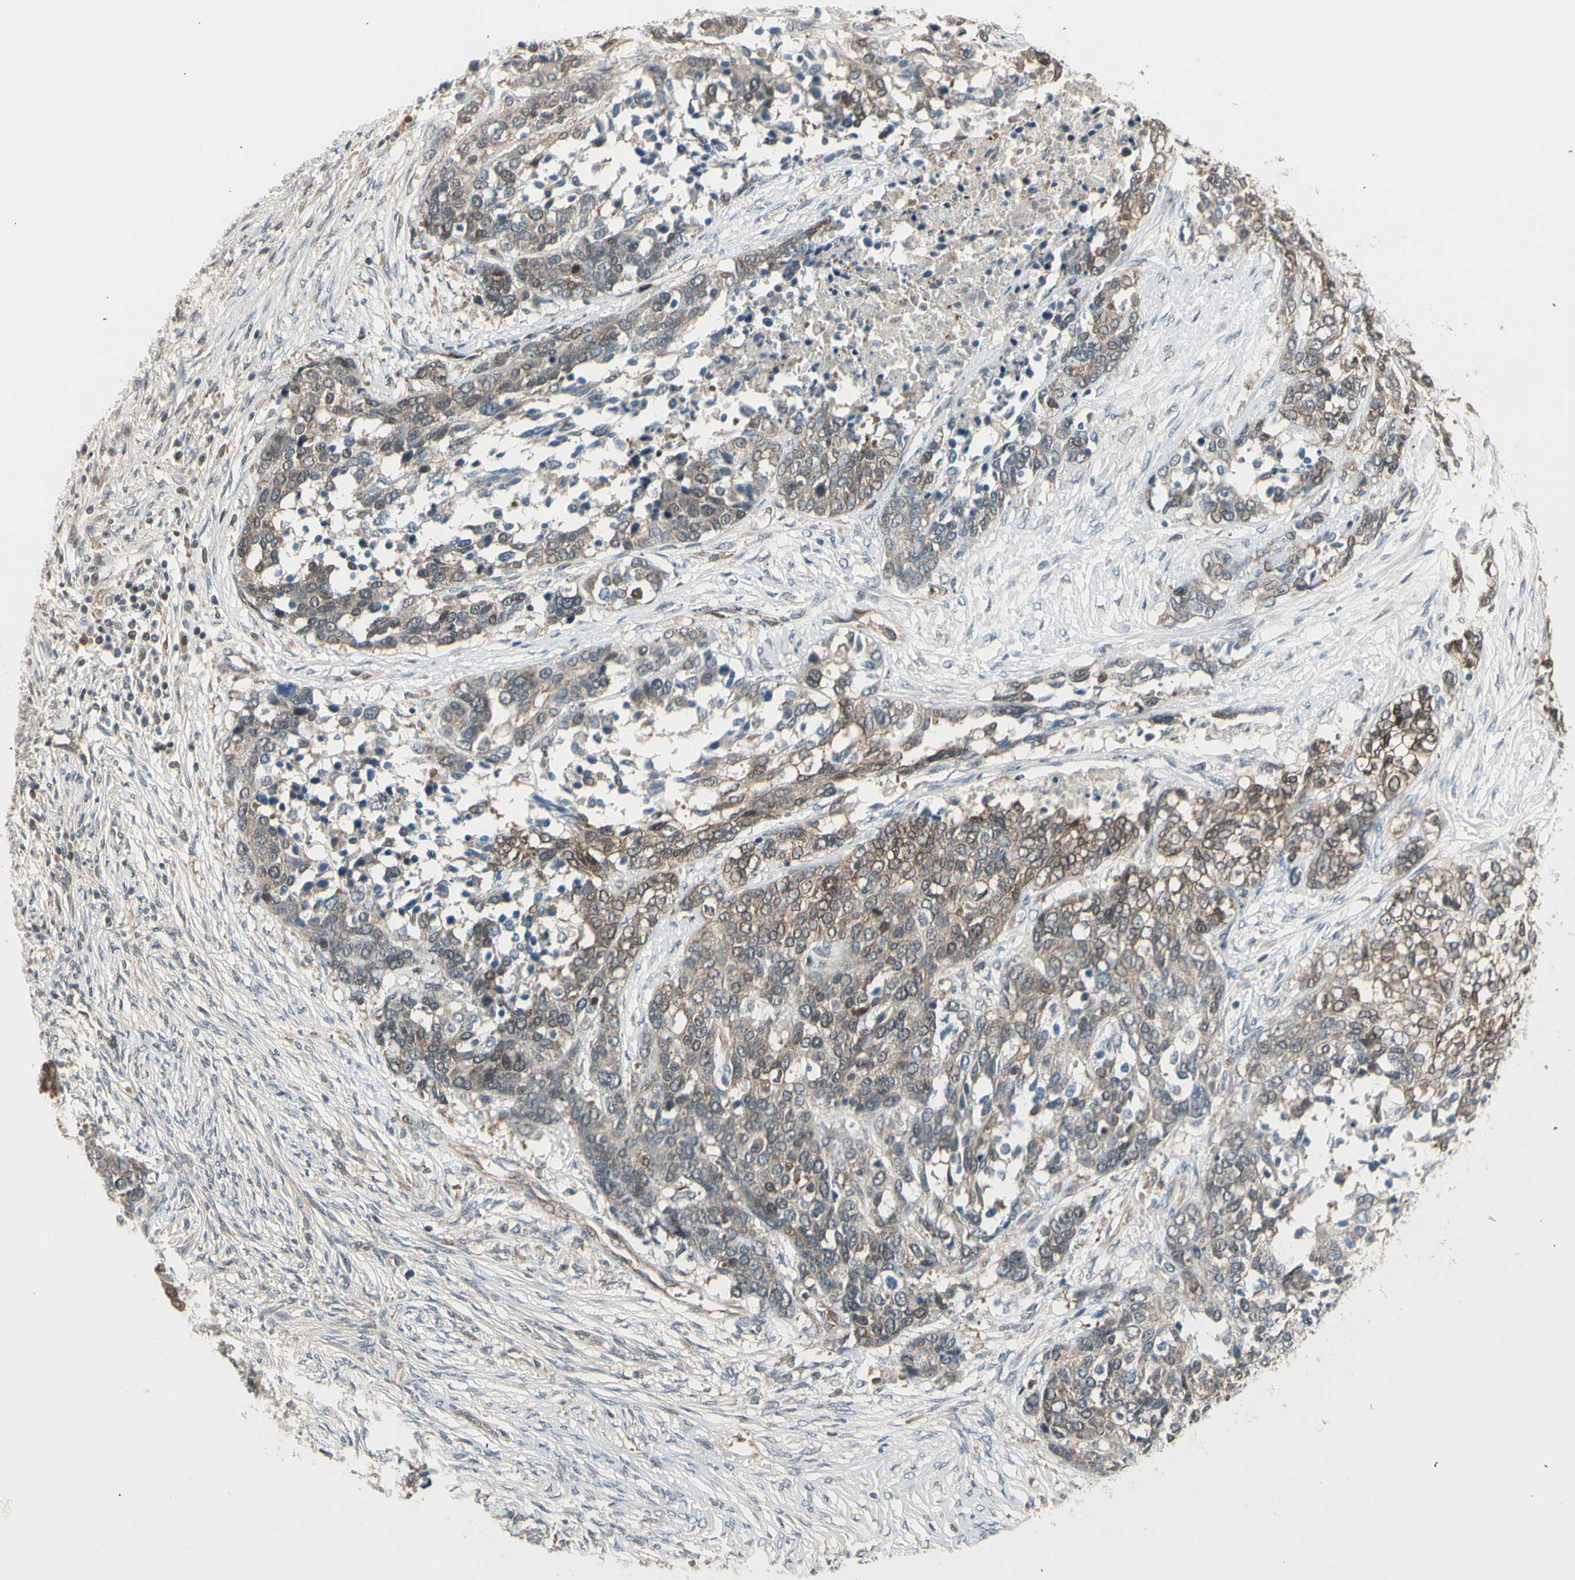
{"staining": {"intensity": "weak", "quantity": "25%-75%", "location": "cytoplasmic/membranous,nuclear"}, "tissue": "ovarian cancer", "cell_type": "Tumor cells", "image_type": "cancer", "snomed": [{"axis": "morphology", "description": "Cystadenocarcinoma, serous, NOS"}, {"axis": "topography", "description": "Ovary"}], "caption": "The image reveals staining of ovarian cancer, revealing weak cytoplasmic/membranous and nuclear protein expression (brown color) within tumor cells. The protein of interest is shown in brown color, while the nuclei are stained blue.", "gene": "SVBP", "patient": {"sex": "female", "age": 44}}